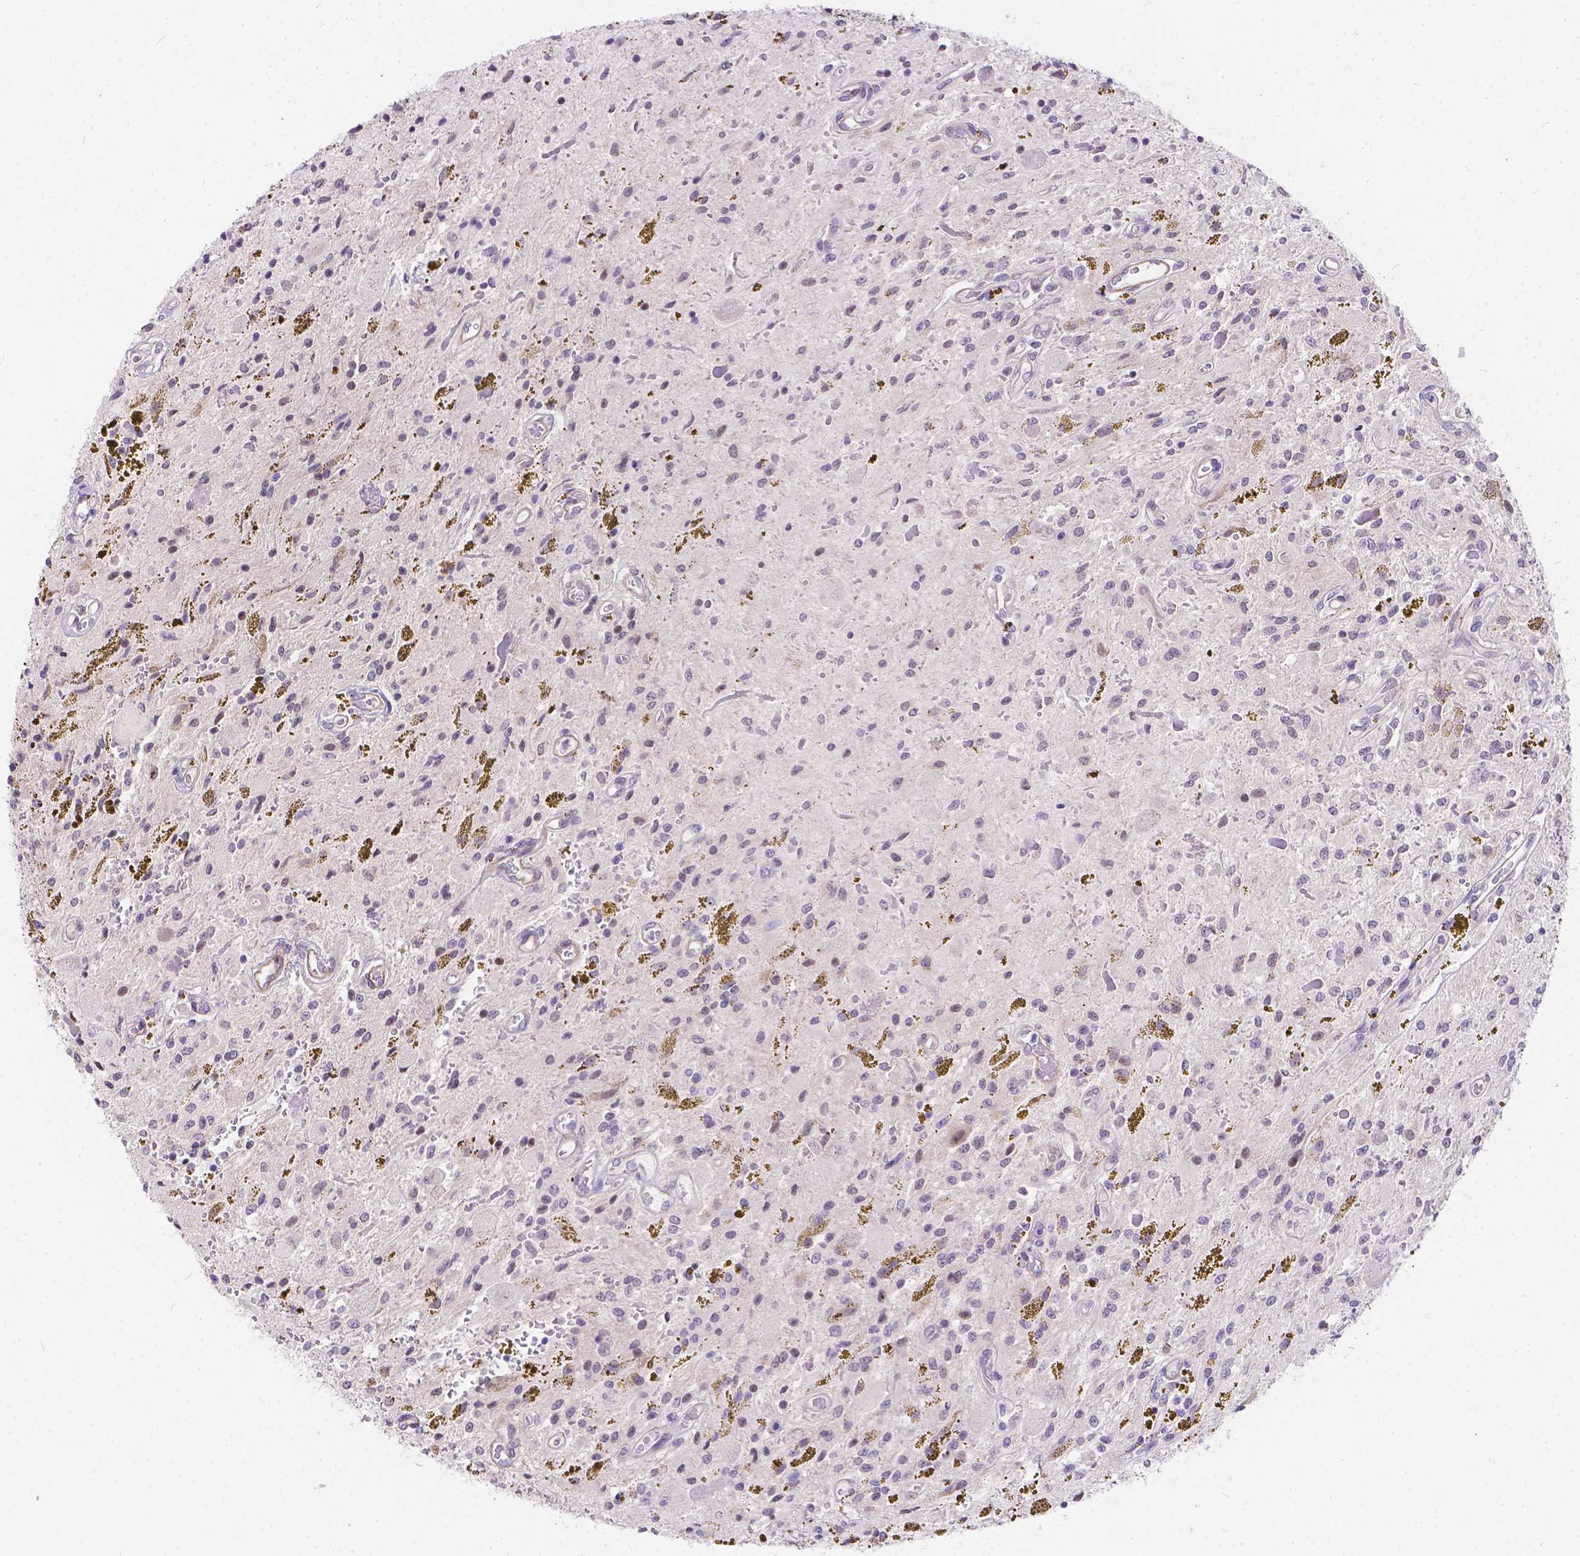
{"staining": {"intensity": "negative", "quantity": "none", "location": "none"}, "tissue": "glioma", "cell_type": "Tumor cells", "image_type": "cancer", "snomed": [{"axis": "morphology", "description": "Glioma, malignant, Low grade"}, {"axis": "topography", "description": "Cerebellum"}], "caption": "High power microscopy micrograph of an immunohistochemistry photomicrograph of malignant glioma (low-grade), revealing no significant staining in tumor cells.", "gene": "PALS1", "patient": {"sex": "female", "age": 14}}